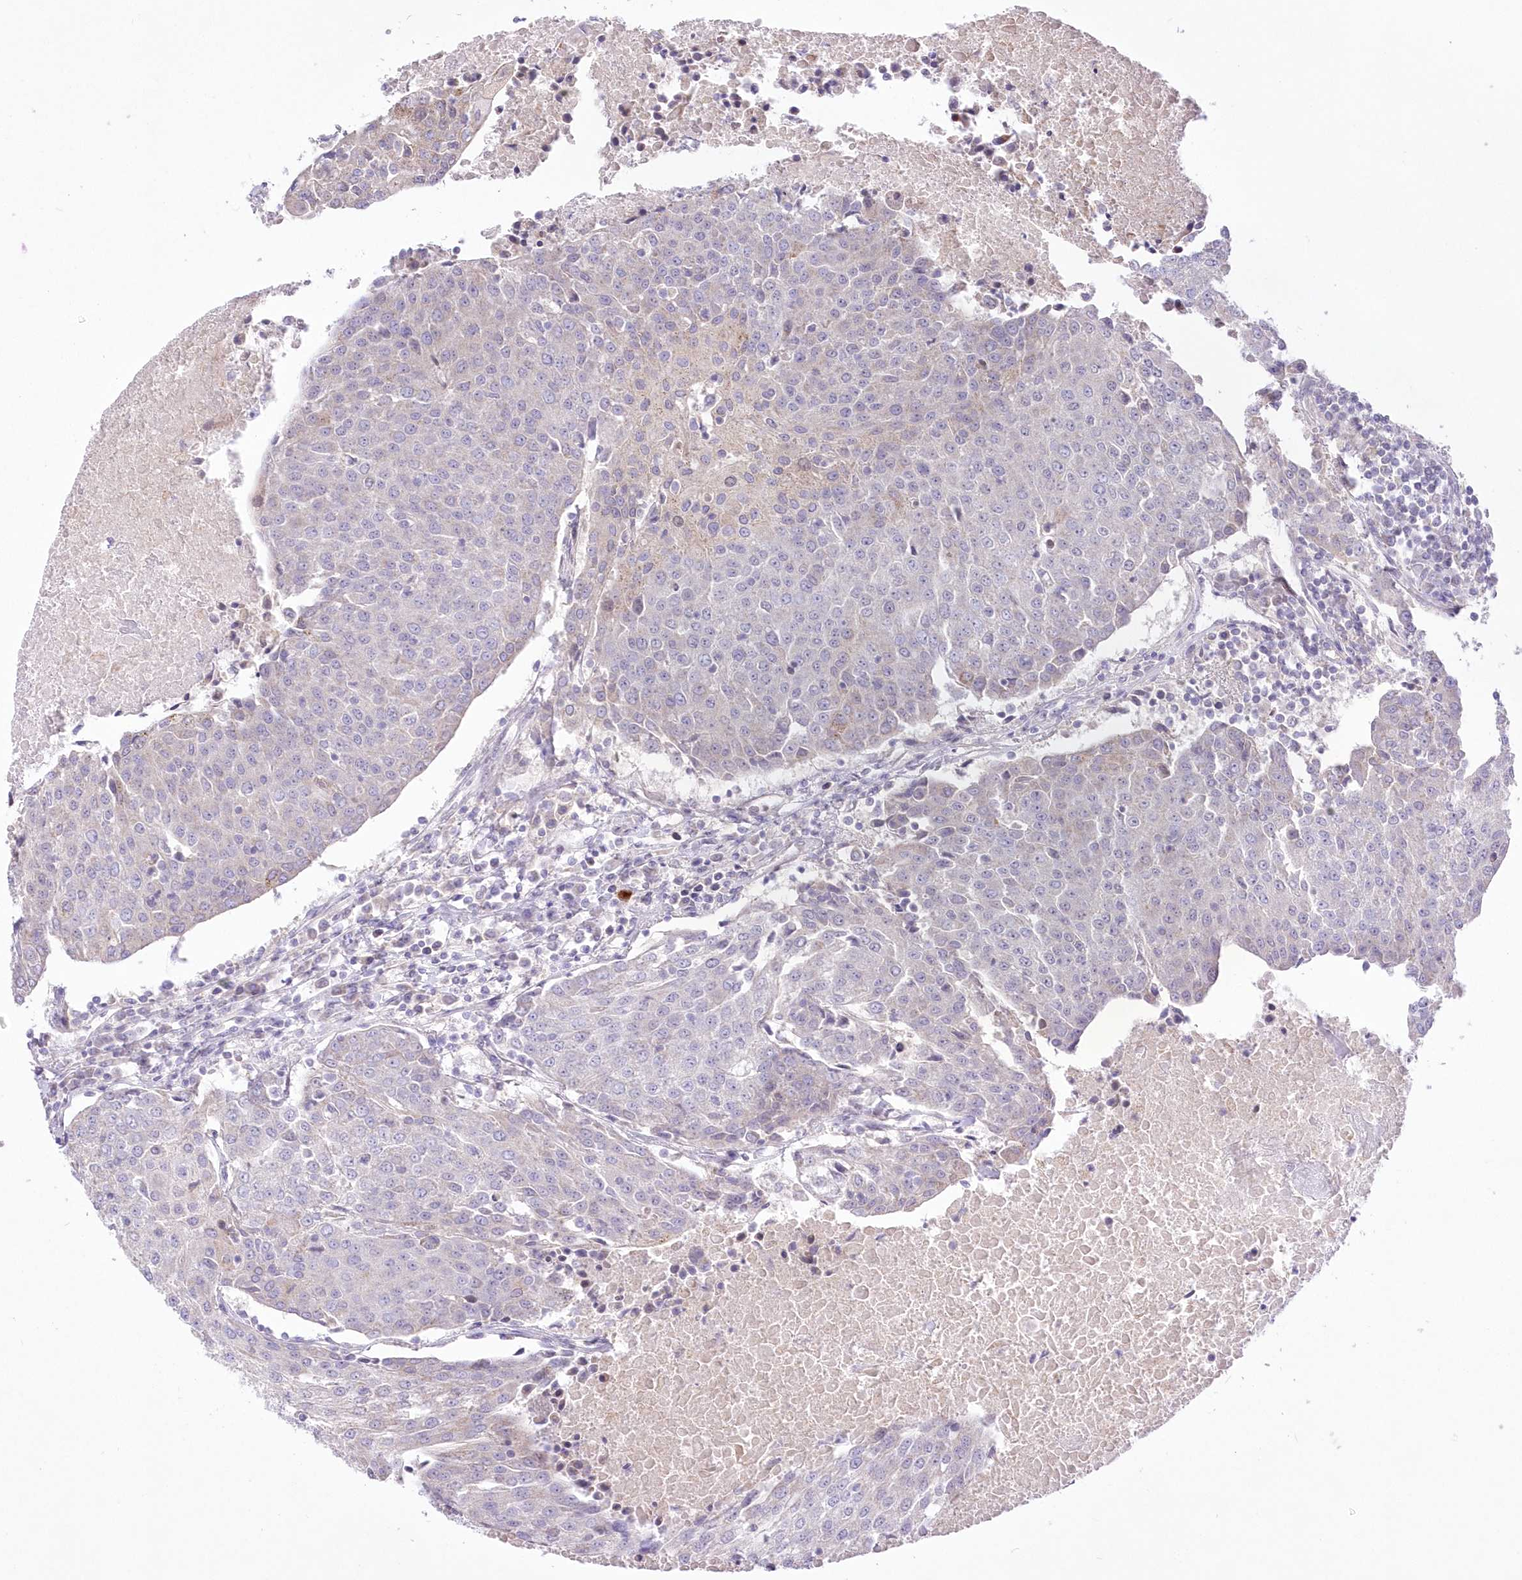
{"staining": {"intensity": "negative", "quantity": "none", "location": "none"}, "tissue": "urothelial cancer", "cell_type": "Tumor cells", "image_type": "cancer", "snomed": [{"axis": "morphology", "description": "Urothelial carcinoma, High grade"}, {"axis": "topography", "description": "Urinary bladder"}], "caption": "Immunohistochemistry of human urothelial cancer exhibits no staining in tumor cells.", "gene": "FAM241B", "patient": {"sex": "female", "age": 85}}